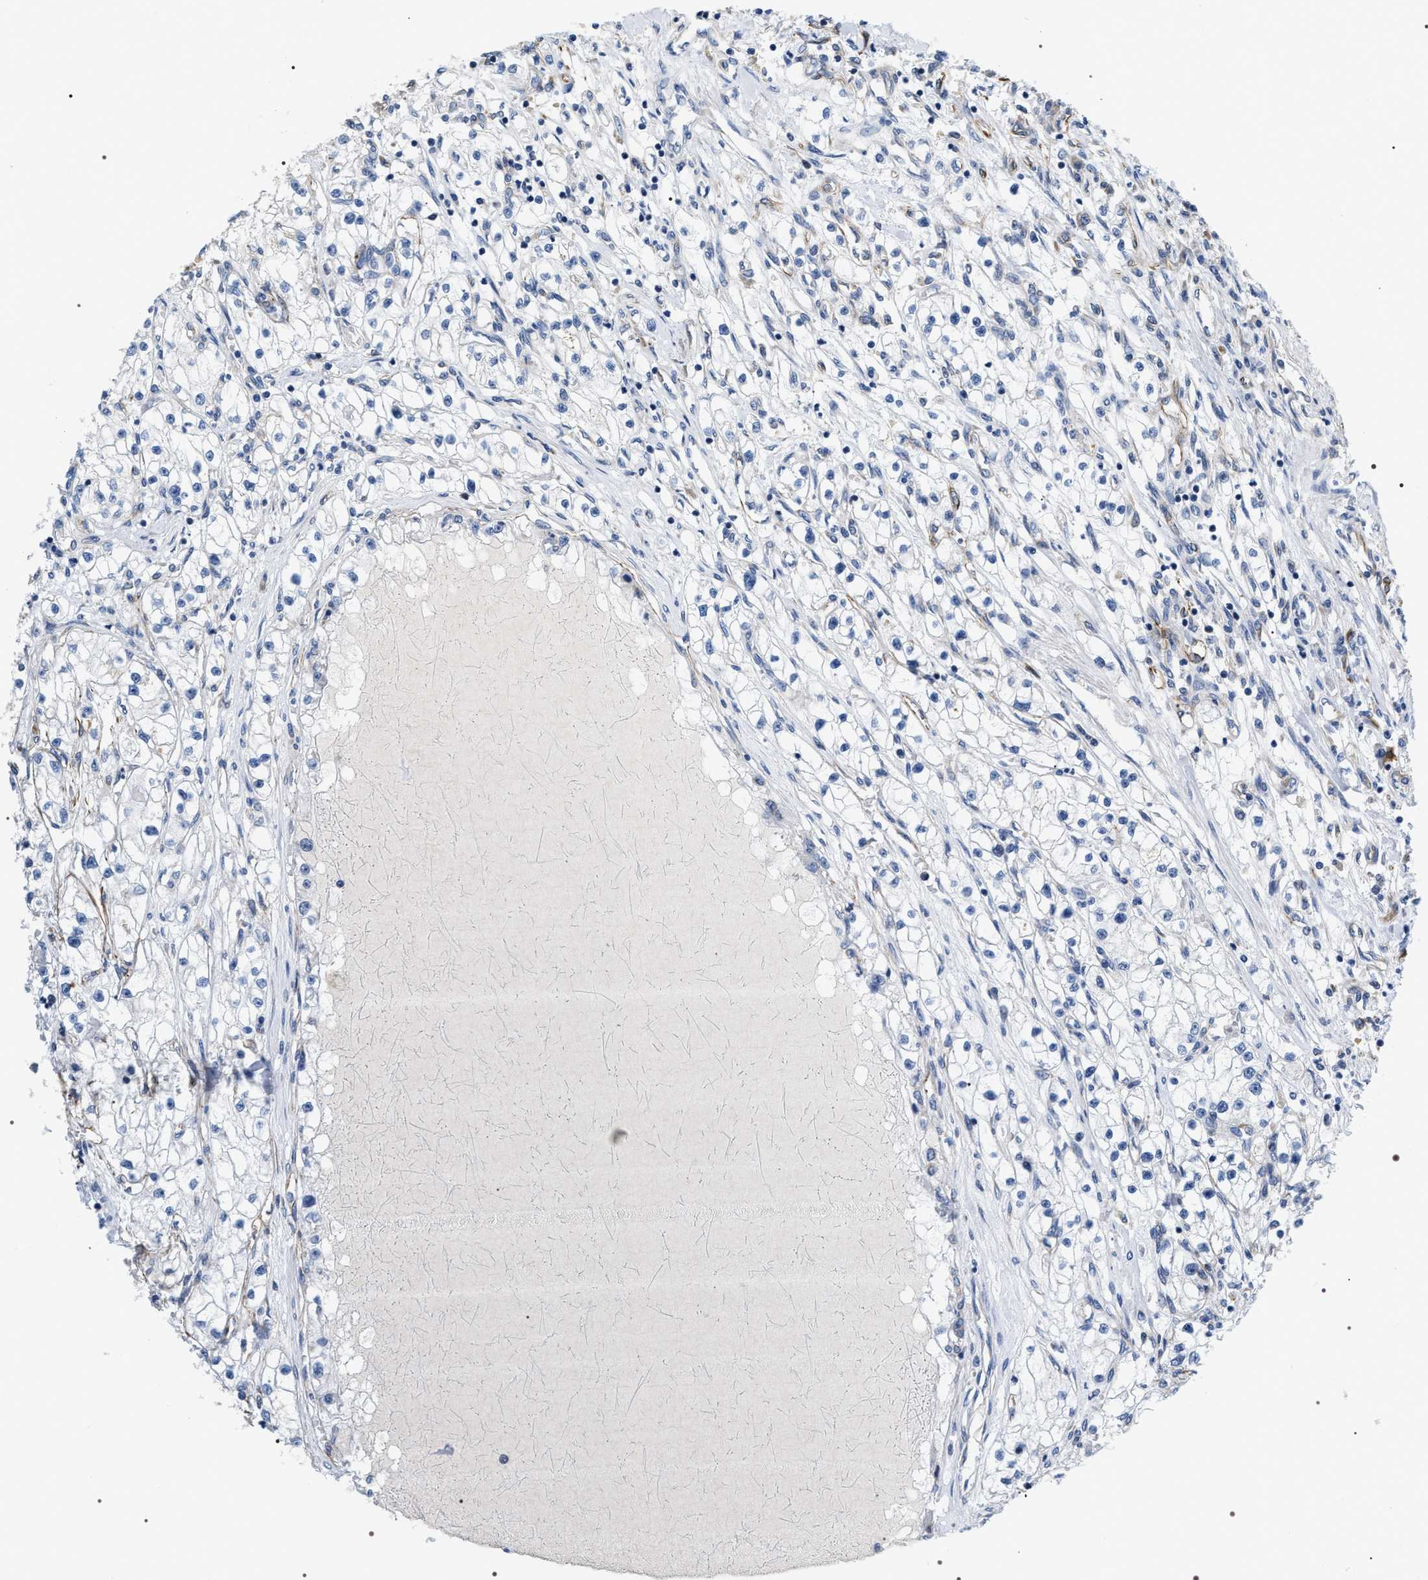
{"staining": {"intensity": "negative", "quantity": "none", "location": "none"}, "tissue": "renal cancer", "cell_type": "Tumor cells", "image_type": "cancer", "snomed": [{"axis": "morphology", "description": "Adenocarcinoma, NOS"}, {"axis": "topography", "description": "Kidney"}], "caption": "DAB immunohistochemical staining of human renal adenocarcinoma reveals no significant positivity in tumor cells.", "gene": "PKD1L1", "patient": {"sex": "male", "age": 68}}